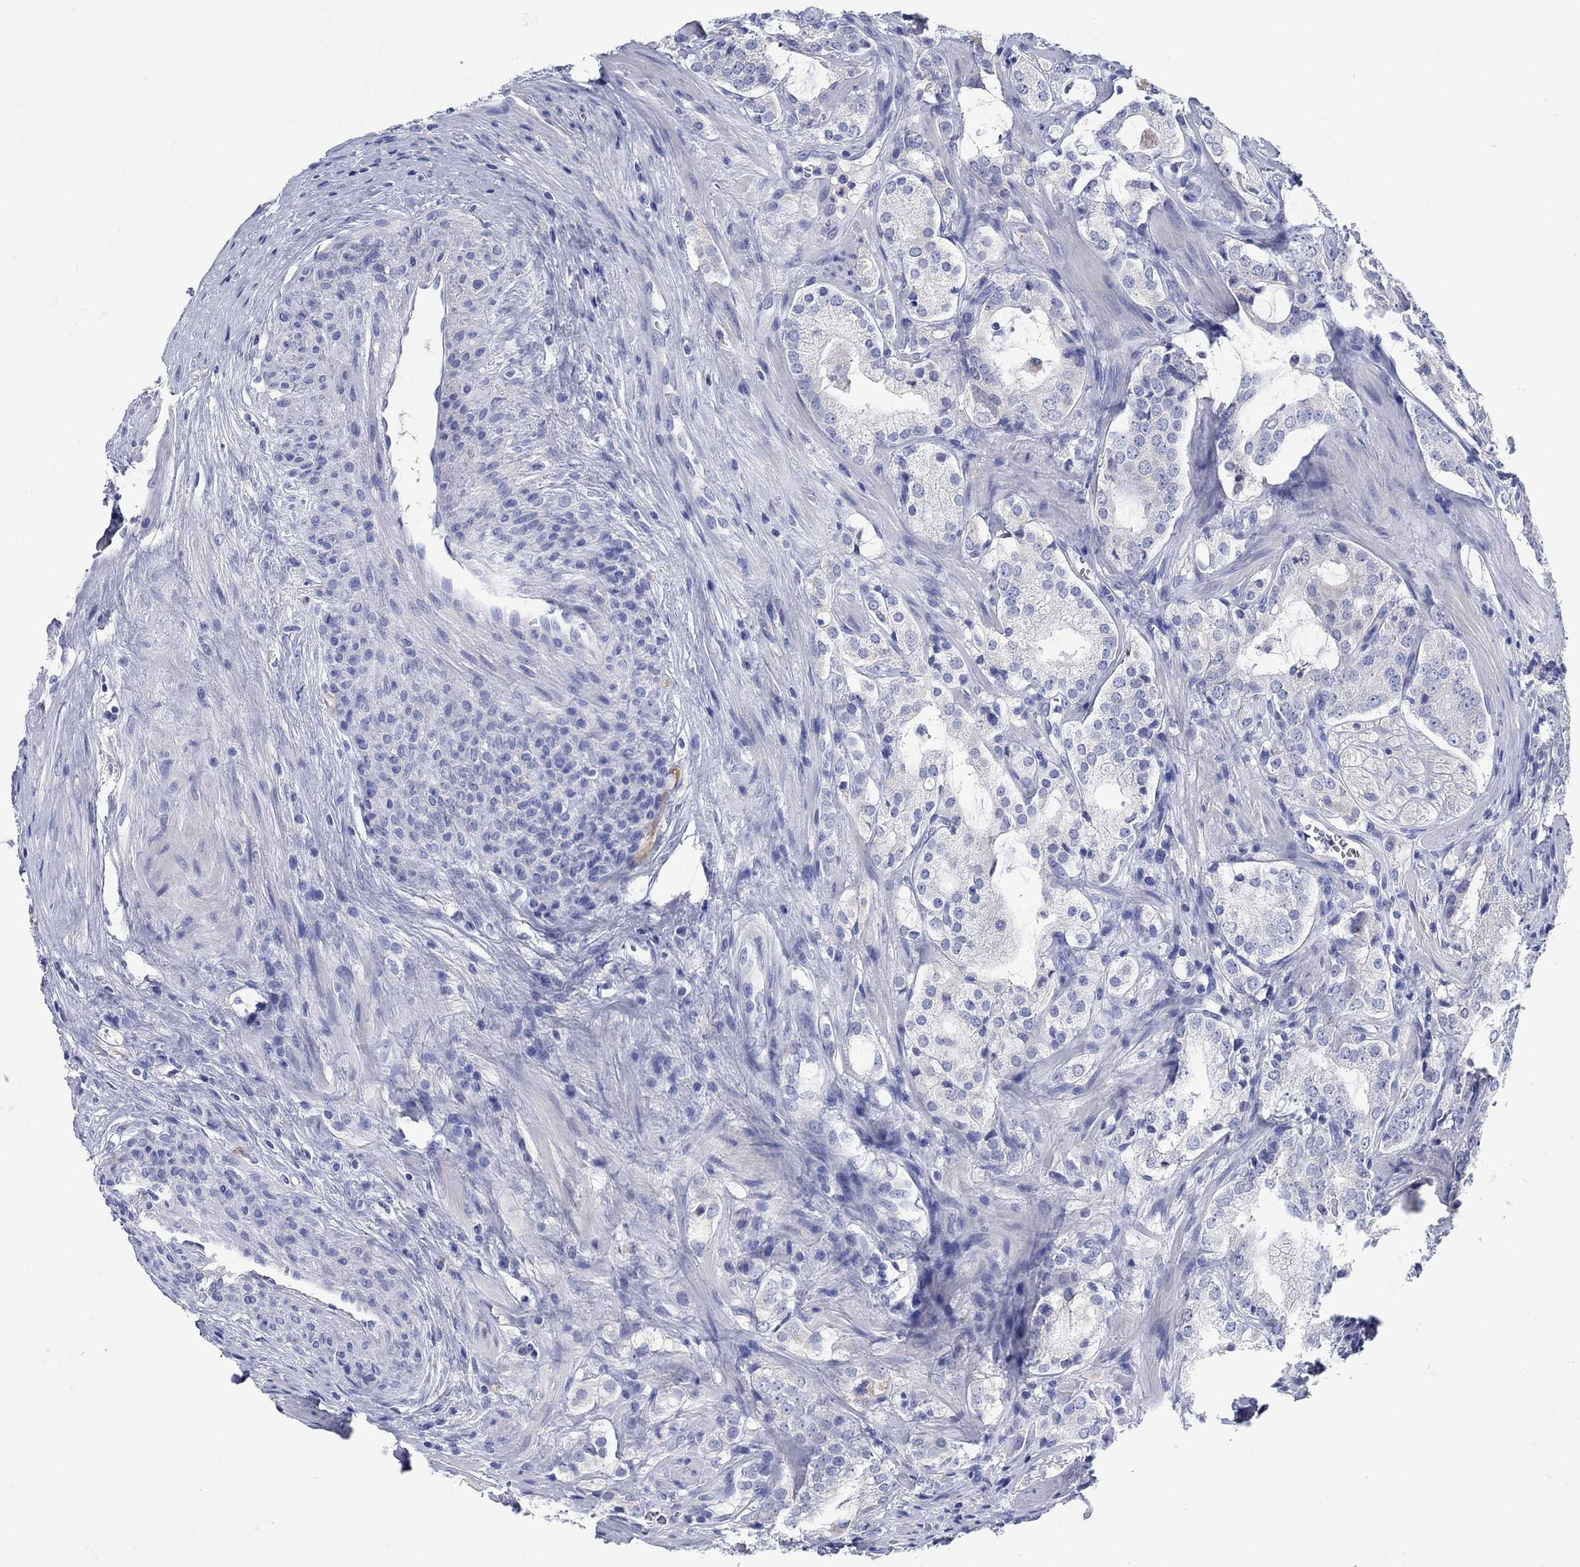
{"staining": {"intensity": "negative", "quantity": "none", "location": "none"}, "tissue": "prostate cancer", "cell_type": "Tumor cells", "image_type": "cancer", "snomed": [{"axis": "morphology", "description": "Adenocarcinoma, NOS"}, {"axis": "topography", "description": "Prostate"}], "caption": "Prostate adenocarcinoma stained for a protein using IHC shows no staining tumor cells.", "gene": "TRIM16", "patient": {"sex": "male", "age": 66}}